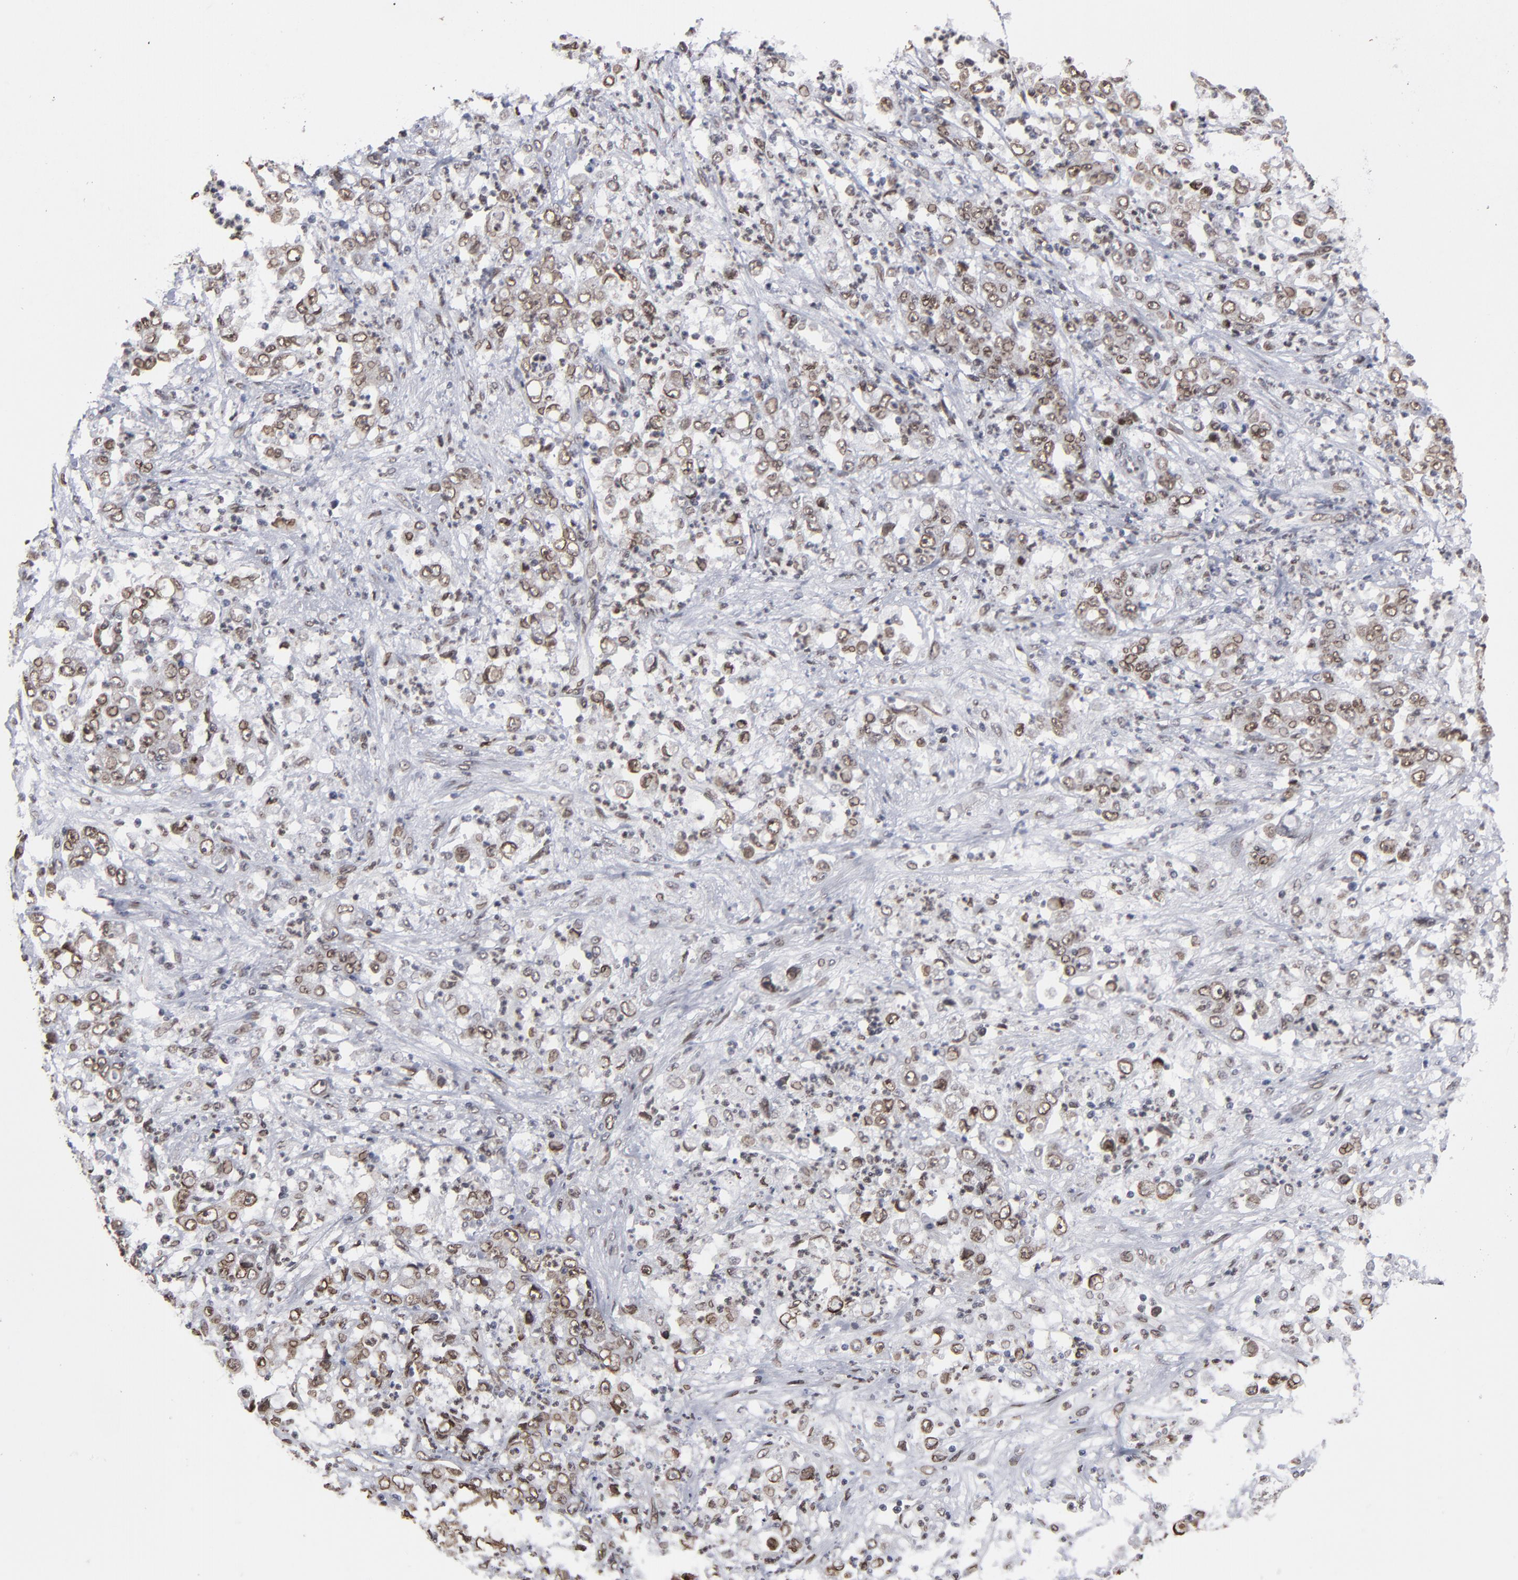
{"staining": {"intensity": "weak", "quantity": "25%-75%", "location": "nuclear"}, "tissue": "stomach cancer", "cell_type": "Tumor cells", "image_type": "cancer", "snomed": [{"axis": "morphology", "description": "Adenocarcinoma, NOS"}, {"axis": "topography", "description": "Stomach, lower"}], "caption": "Human adenocarcinoma (stomach) stained for a protein (brown) reveals weak nuclear positive expression in approximately 25%-75% of tumor cells.", "gene": "BAZ1A", "patient": {"sex": "female", "age": 71}}